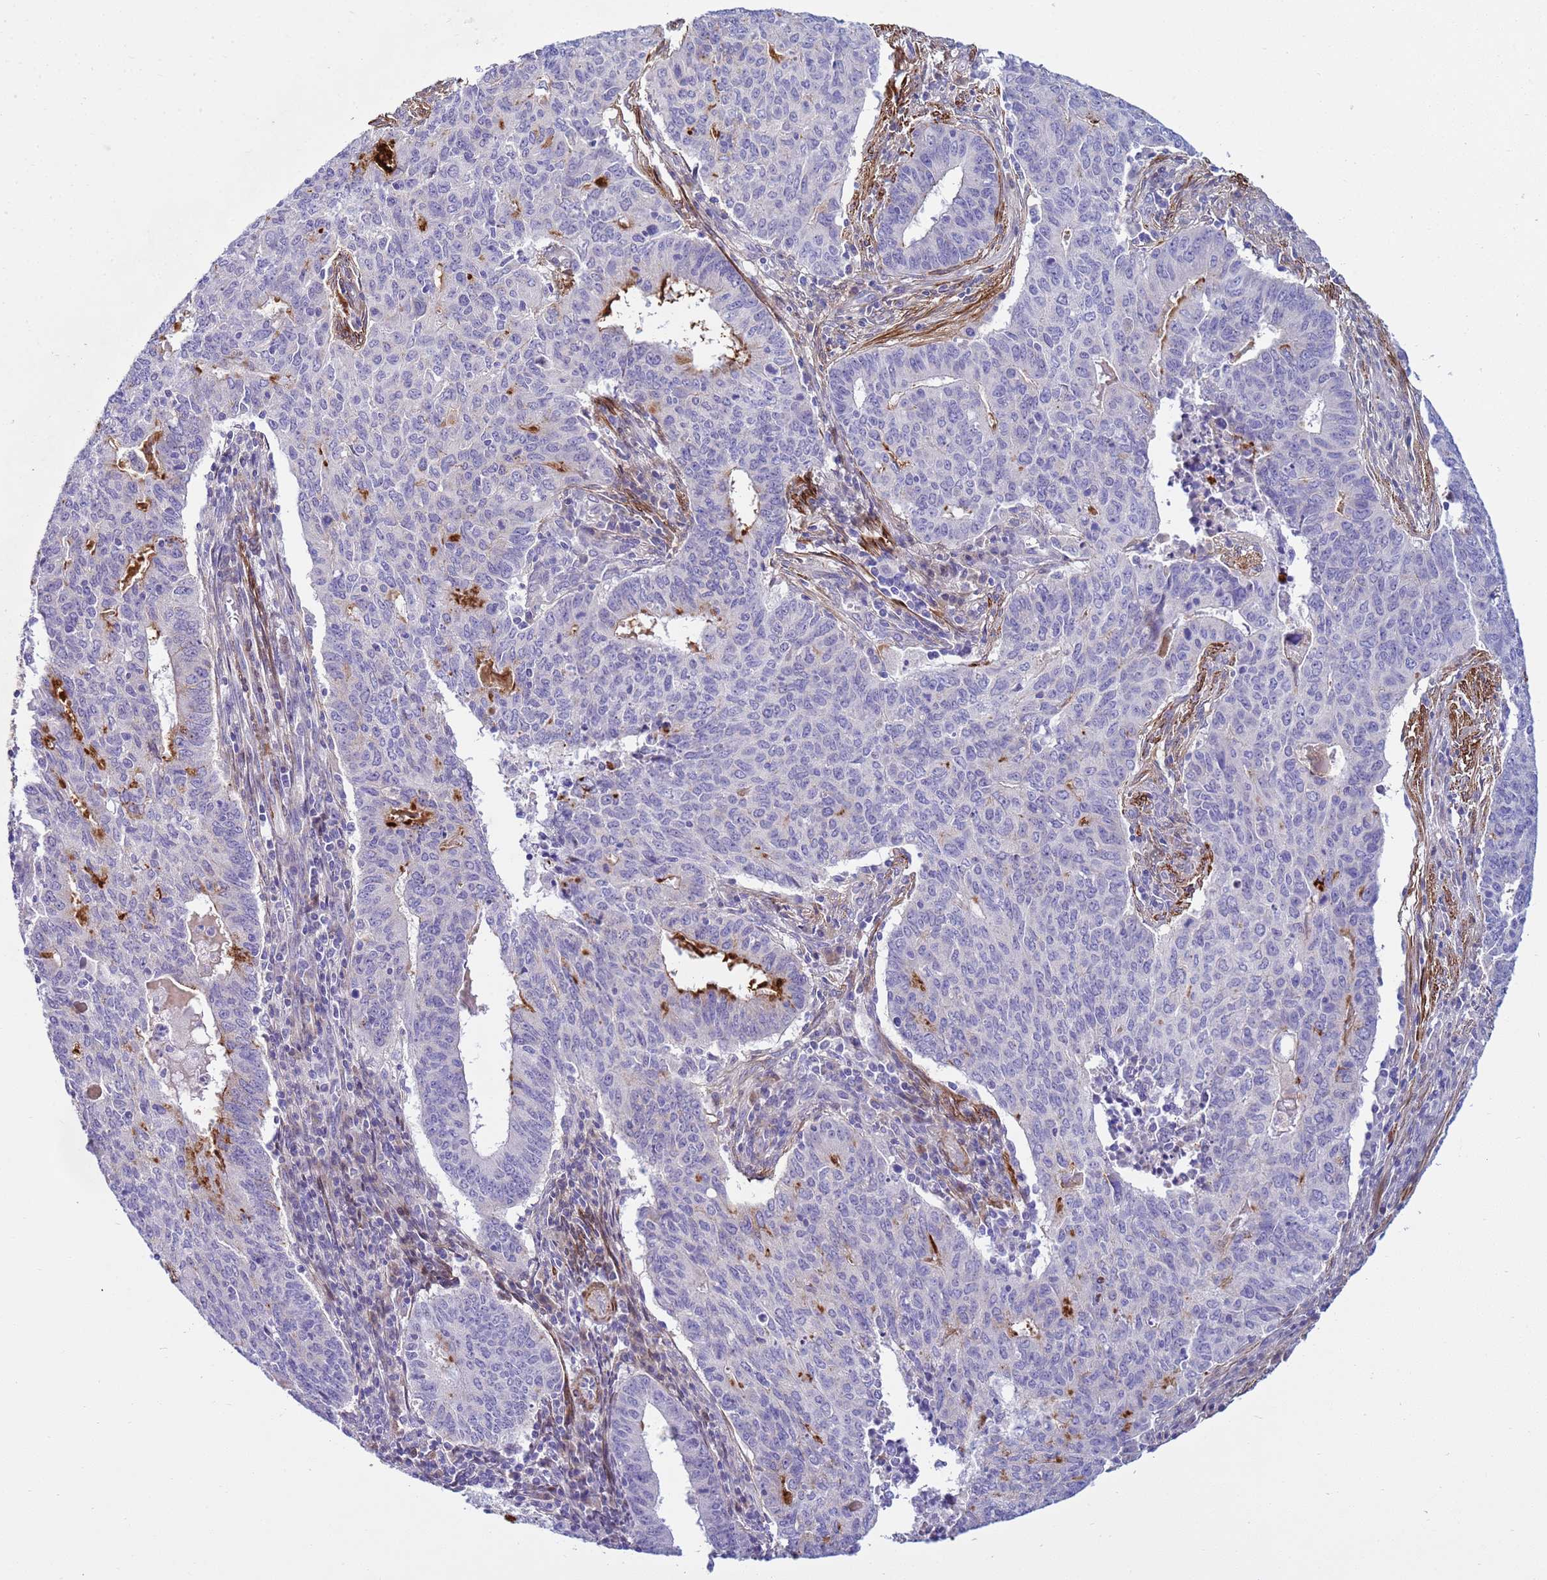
{"staining": {"intensity": "negative", "quantity": "none", "location": "none"}, "tissue": "endometrial cancer", "cell_type": "Tumor cells", "image_type": "cancer", "snomed": [{"axis": "morphology", "description": "Adenocarcinoma, NOS"}, {"axis": "topography", "description": "Endometrium"}], "caption": "The IHC histopathology image has no significant staining in tumor cells of endometrial adenocarcinoma tissue.", "gene": "P2RX7", "patient": {"sex": "female", "age": 59}}